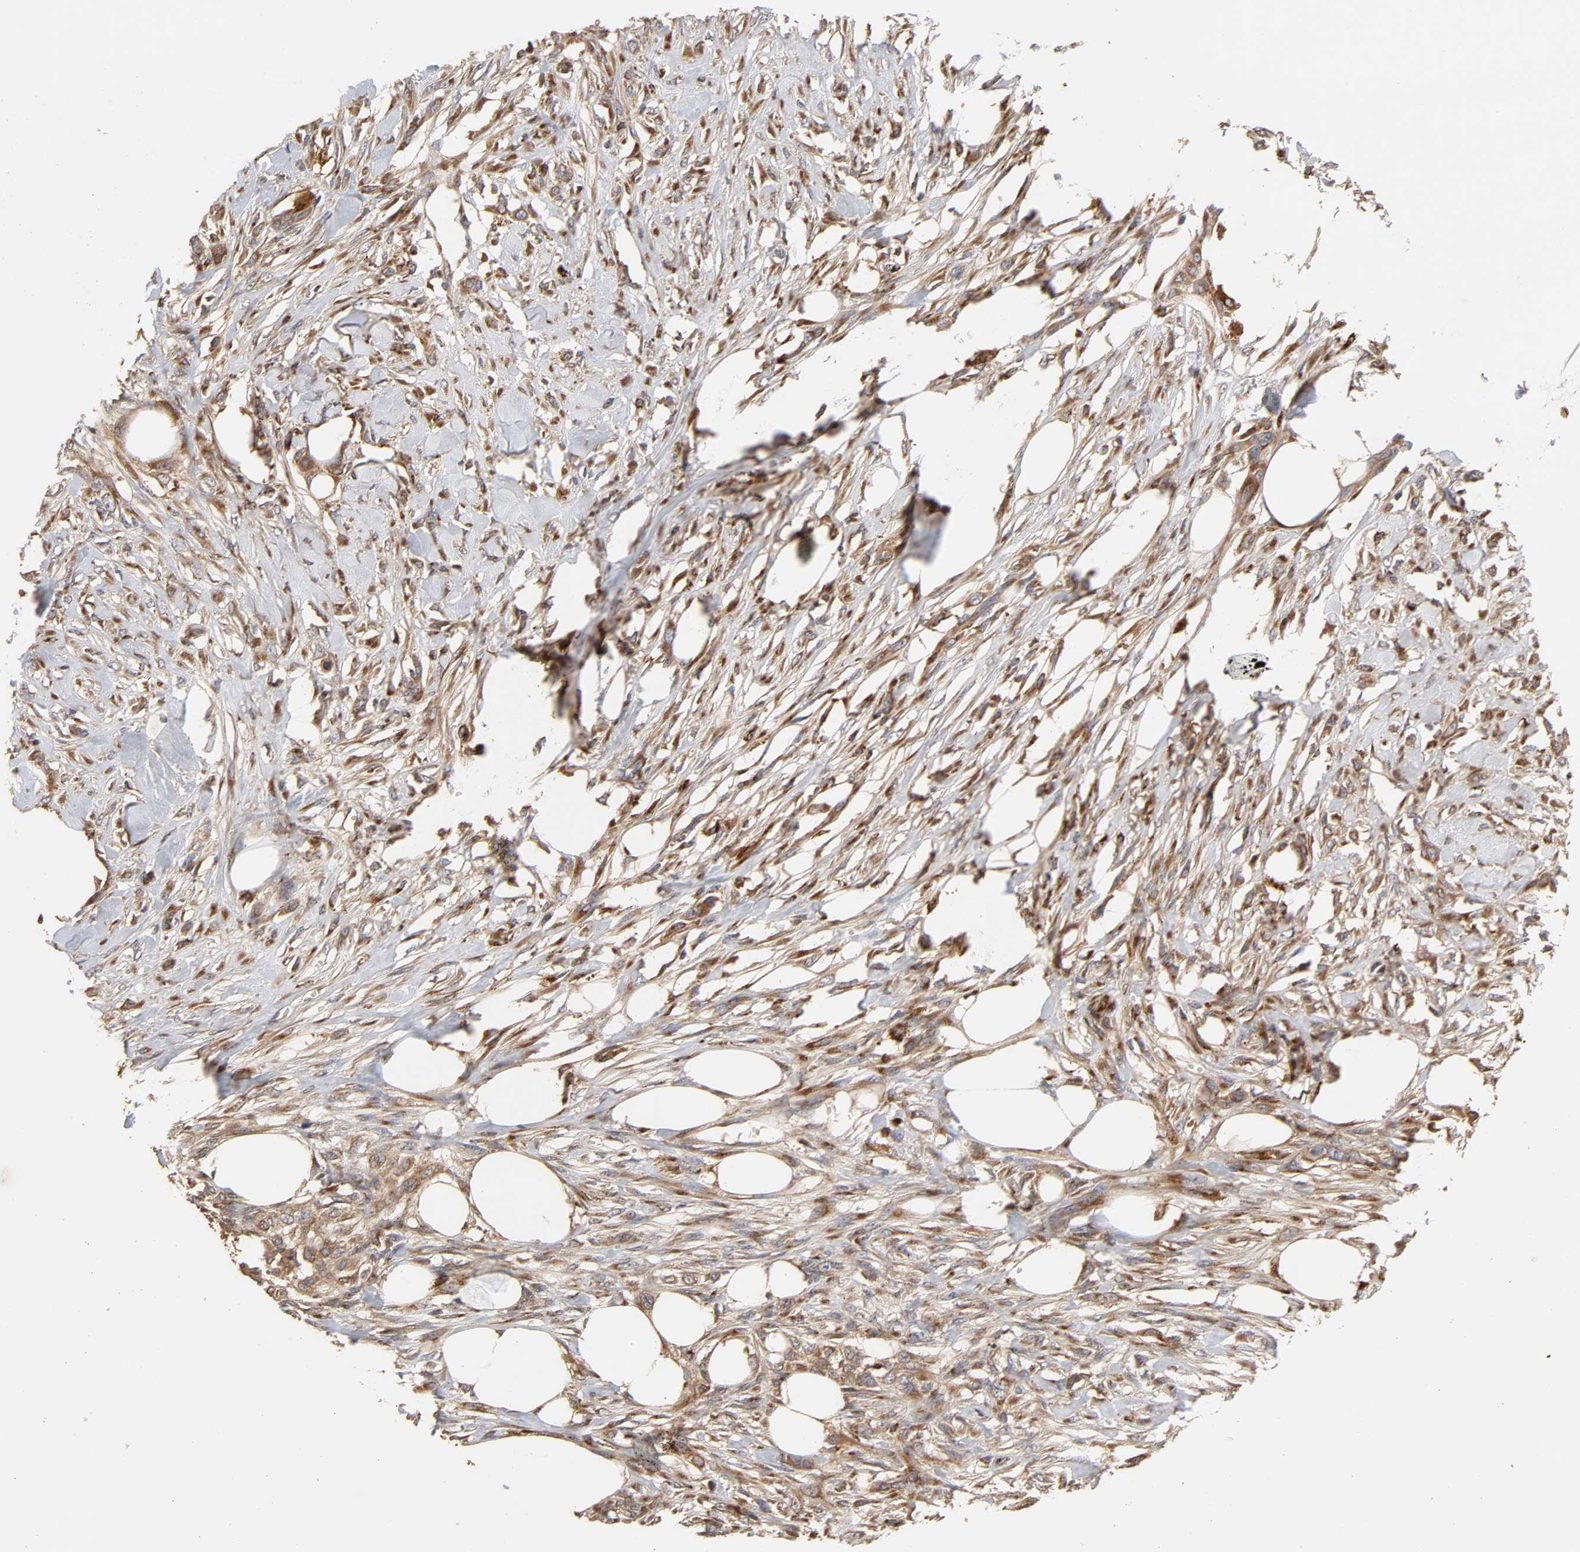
{"staining": {"intensity": "moderate", "quantity": ">75%", "location": "cytoplasmic/membranous"}, "tissue": "skin cancer", "cell_type": "Tumor cells", "image_type": "cancer", "snomed": [{"axis": "morphology", "description": "Normal tissue, NOS"}, {"axis": "morphology", "description": "Squamous cell carcinoma, NOS"}, {"axis": "topography", "description": "Skin"}], "caption": "Brown immunohistochemical staining in skin cancer displays moderate cytoplasmic/membranous staining in approximately >75% of tumor cells.", "gene": "GNPTG", "patient": {"sex": "female", "age": 59}}